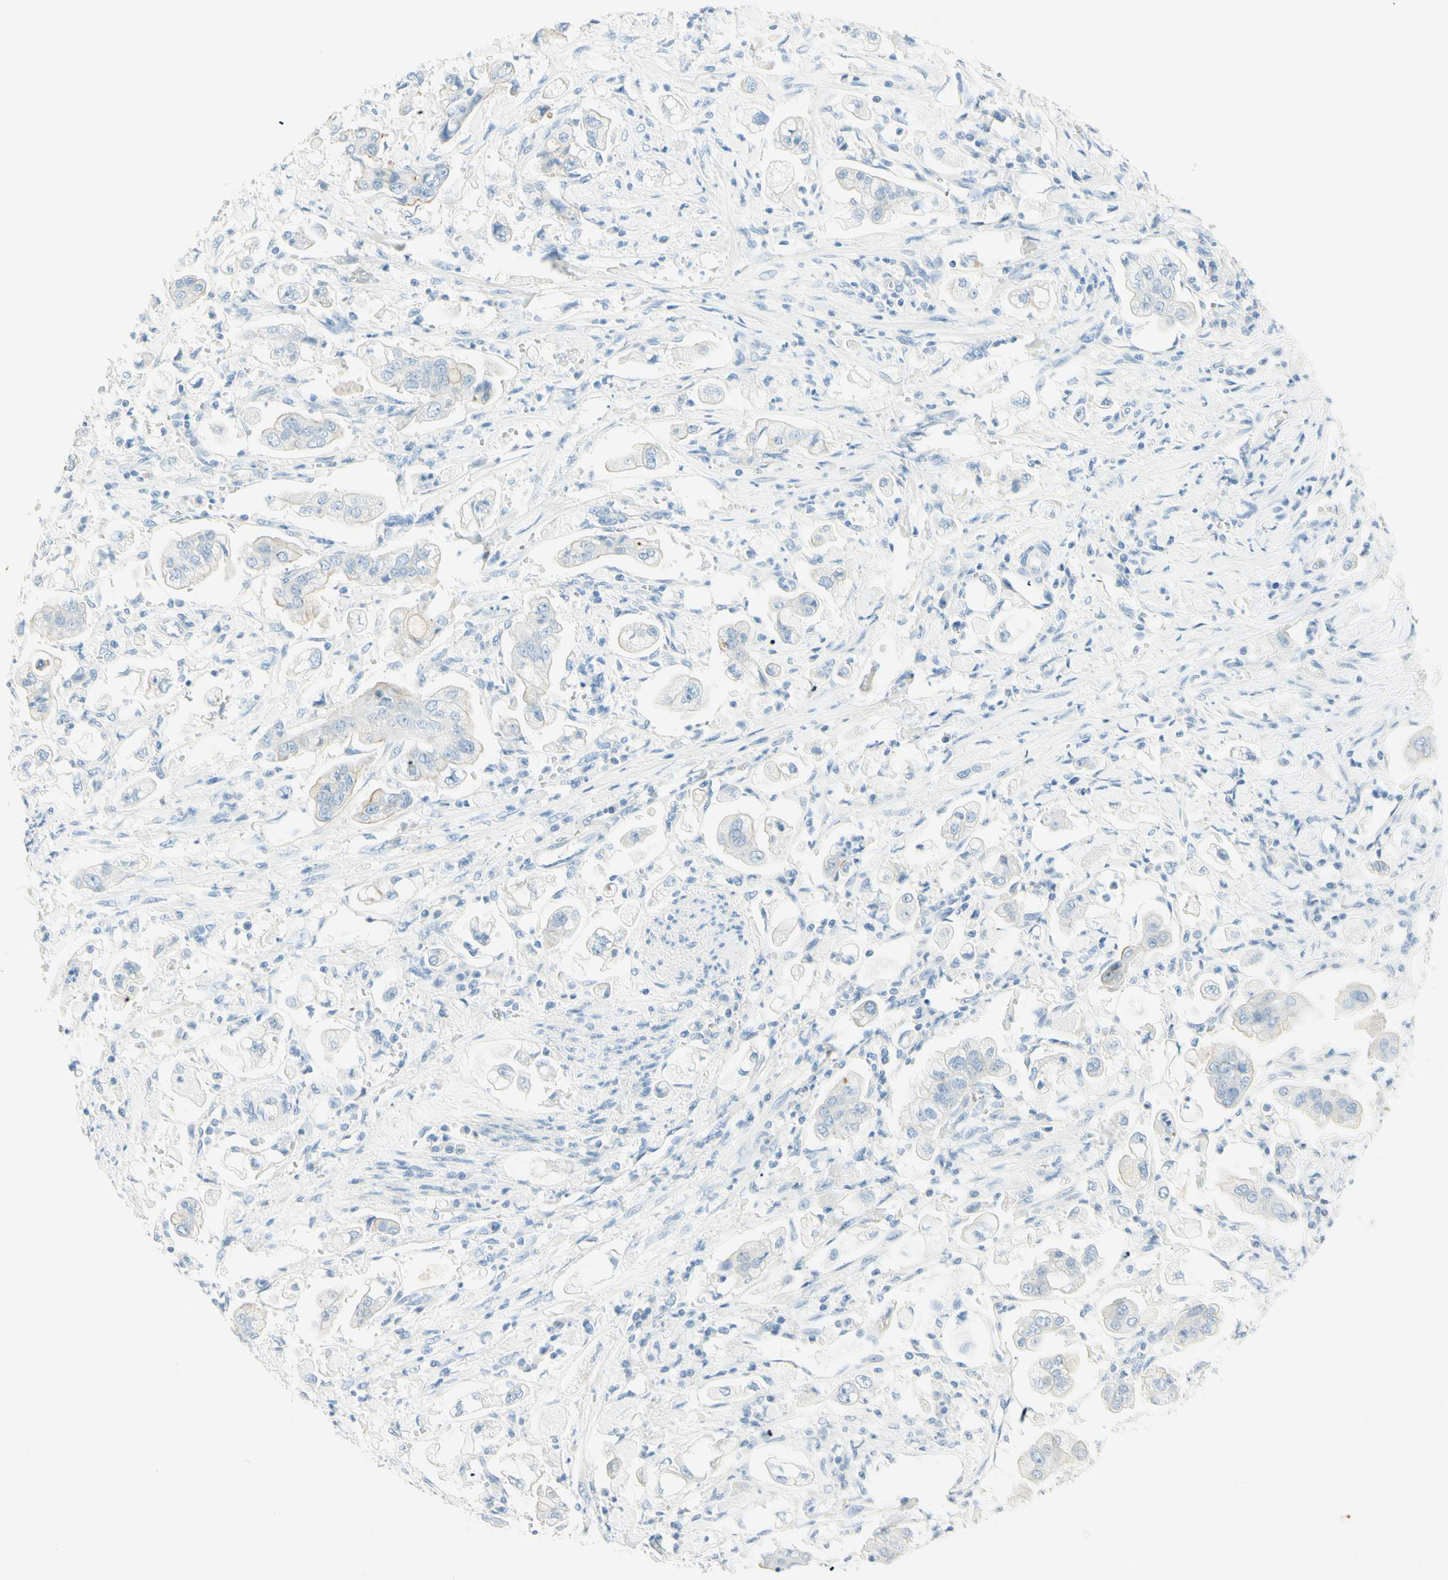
{"staining": {"intensity": "negative", "quantity": "none", "location": "none"}, "tissue": "stomach cancer", "cell_type": "Tumor cells", "image_type": "cancer", "snomed": [{"axis": "morphology", "description": "Adenocarcinoma, NOS"}, {"axis": "topography", "description": "Stomach"}], "caption": "The histopathology image shows no staining of tumor cells in stomach cancer.", "gene": "TMEM132D", "patient": {"sex": "male", "age": 62}}